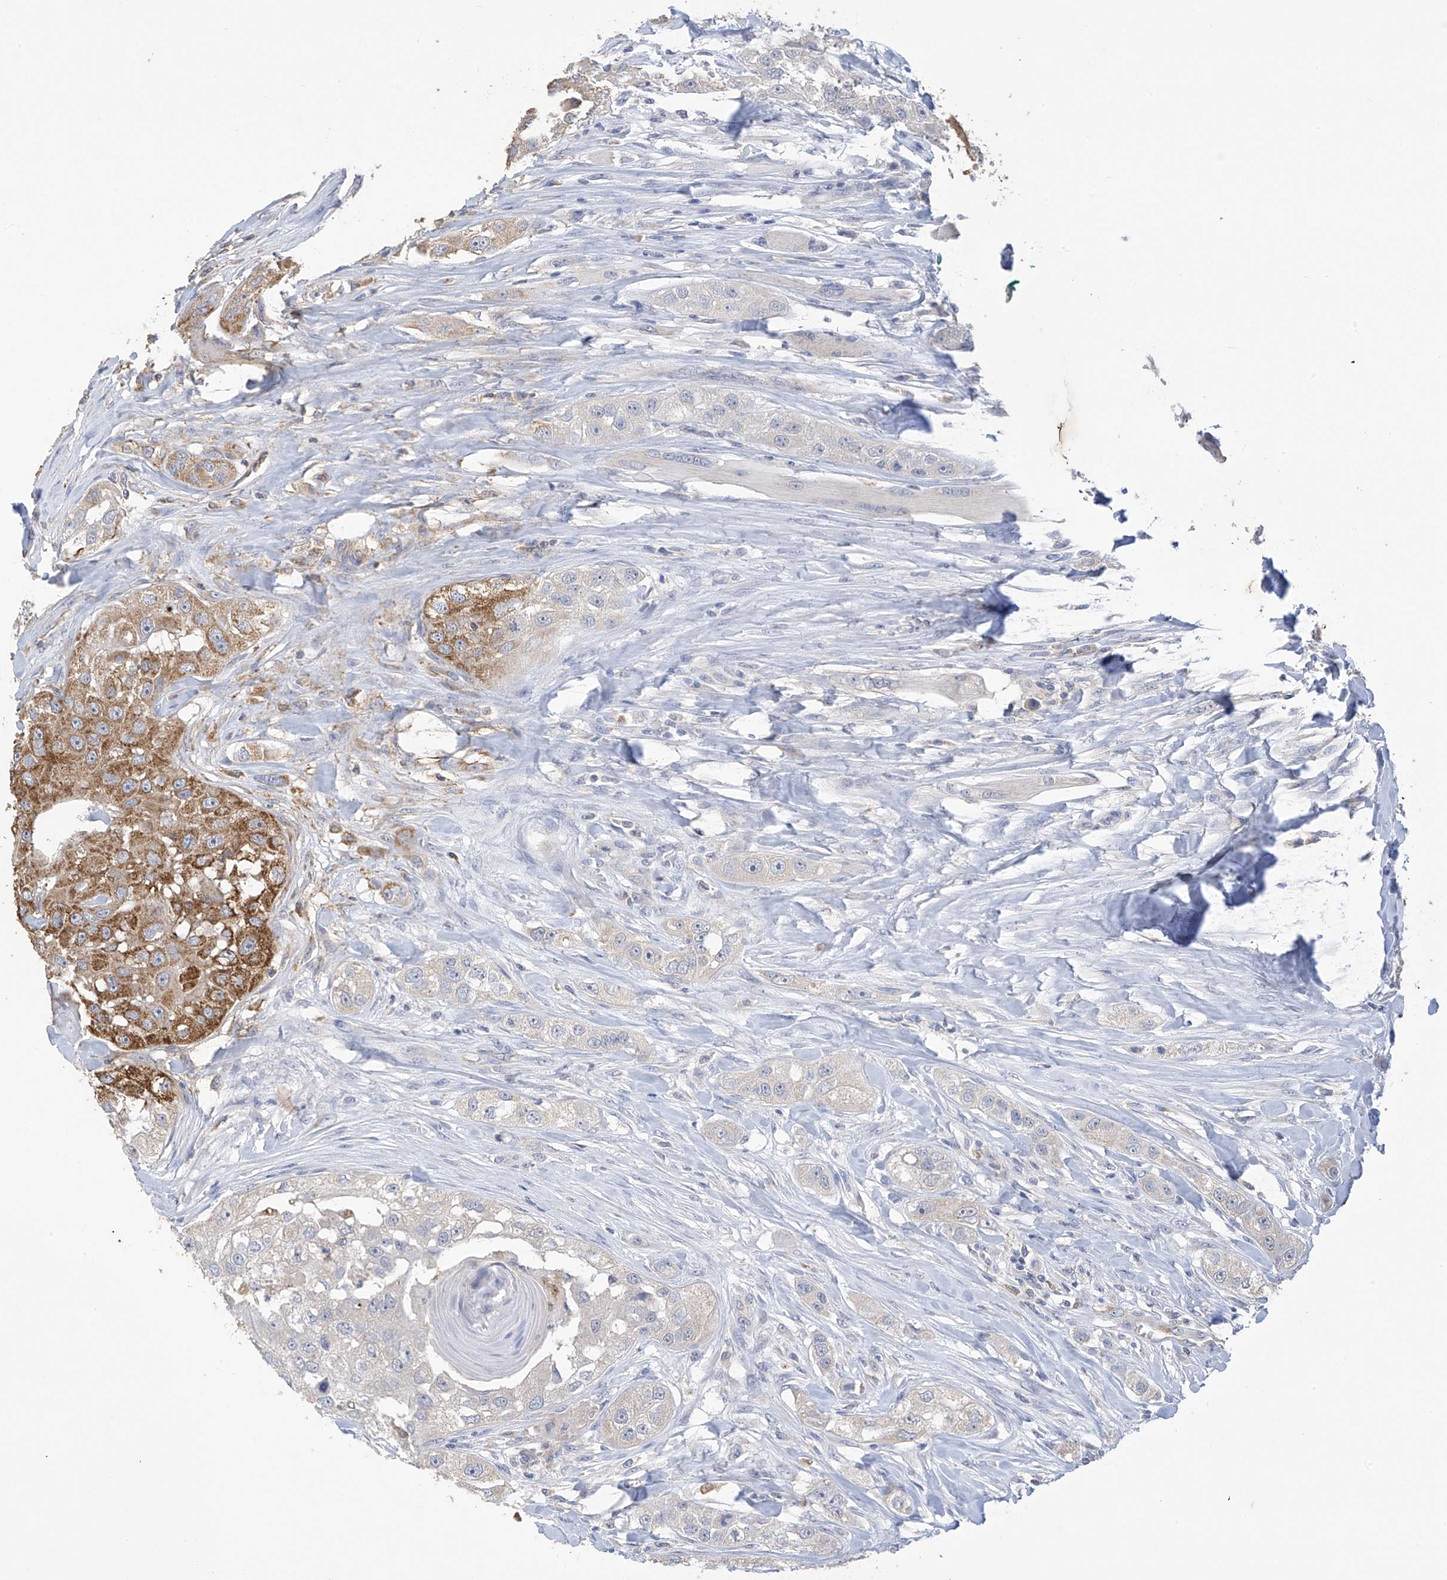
{"staining": {"intensity": "strong", "quantity": "<25%", "location": "cytoplasmic/membranous"}, "tissue": "head and neck cancer", "cell_type": "Tumor cells", "image_type": "cancer", "snomed": [{"axis": "morphology", "description": "Normal tissue, NOS"}, {"axis": "morphology", "description": "Squamous cell carcinoma, NOS"}, {"axis": "topography", "description": "Skeletal muscle"}, {"axis": "topography", "description": "Head-Neck"}], "caption": "Immunohistochemistry (DAB) staining of human head and neck squamous cell carcinoma reveals strong cytoplasmic/membranous protein positivity in approximately <25% of tumor cells.", "gene": "OGT", "patient": {"sex": "male", "age": 51}}